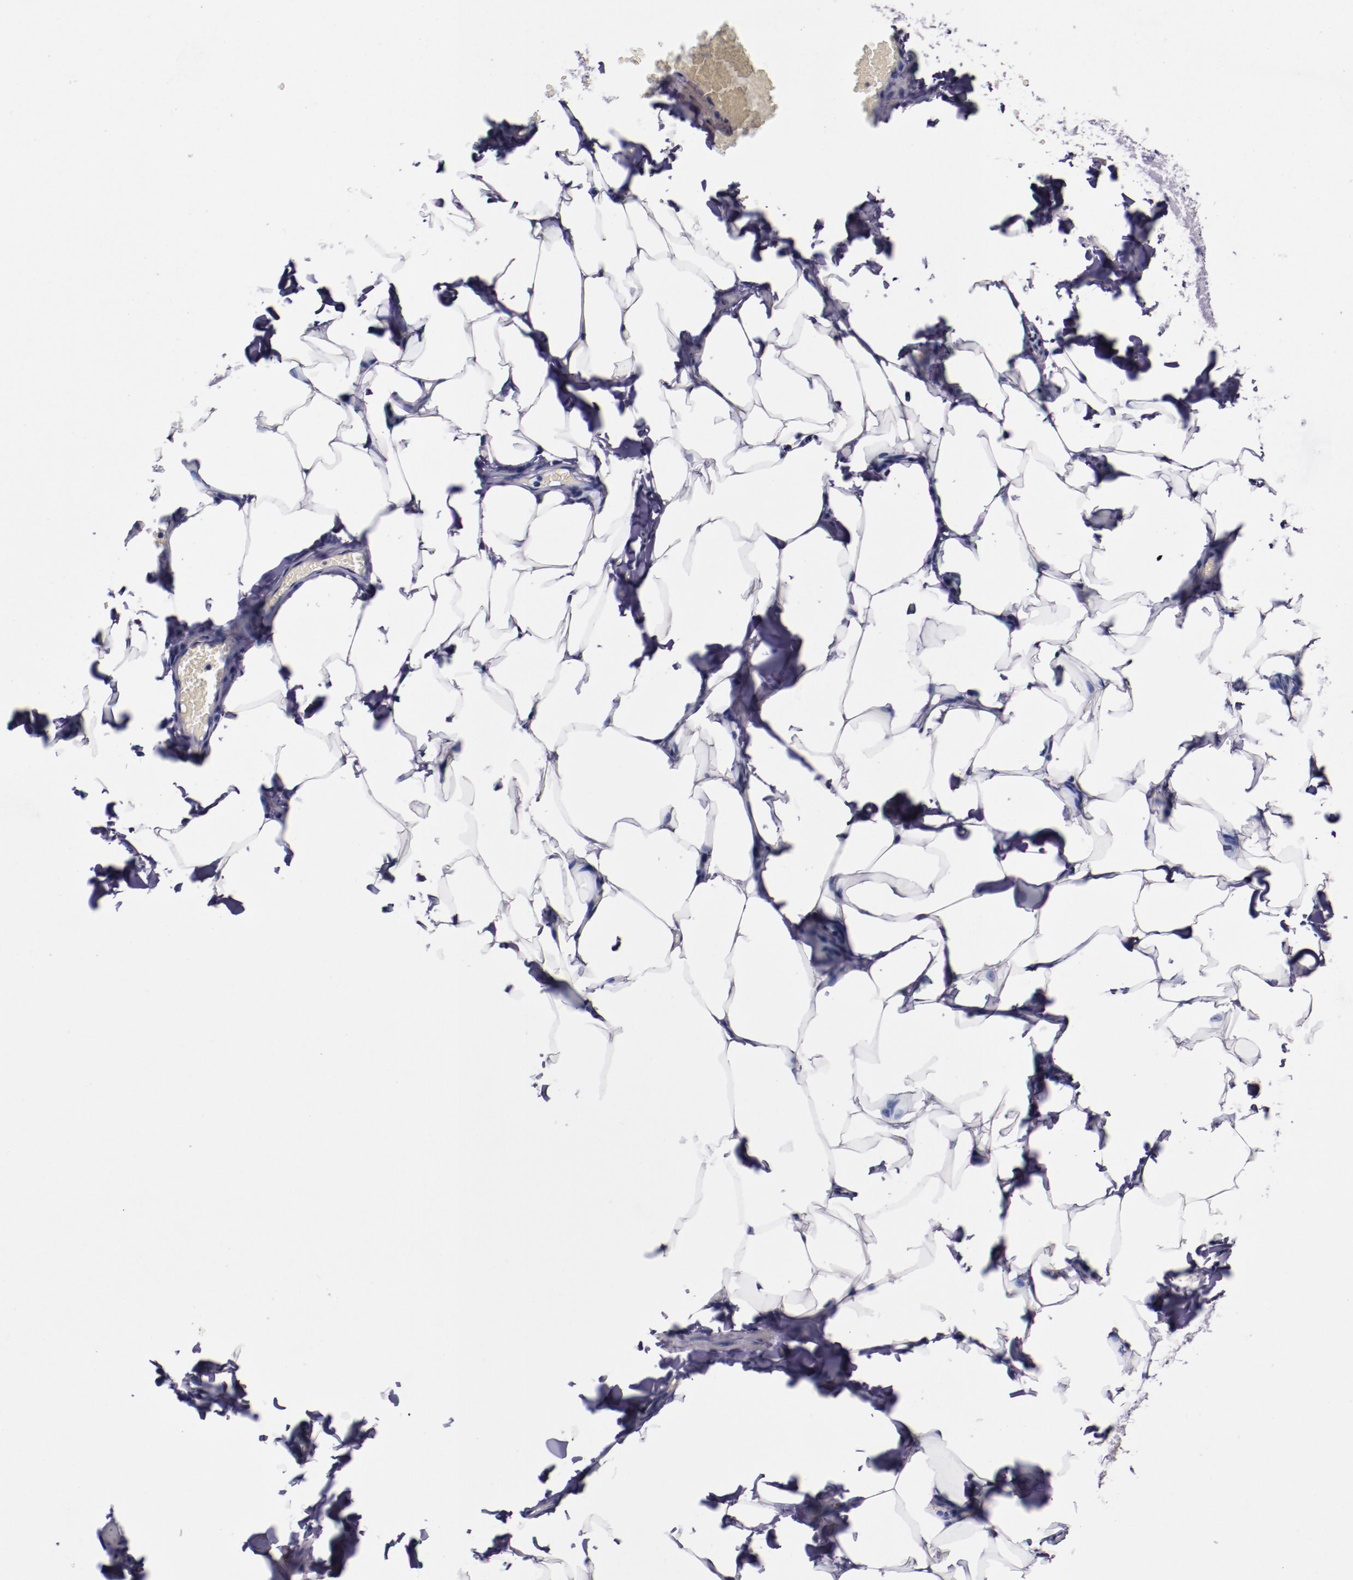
{"staining": {"intensity": "moderate", "quantity": "<25%", "location": "cytoplasmic/membranous"}, "tissue": "adipose tissue", "cell_type": "Adipocytes", "image_type": "normal", "snomed": [{"axis": "morphology", "description": "Normal tissue, NOS"}, {"axis": "topography", "description": "Vascular tissue"}], "caption": "A high-resolution micrograph shows IHC staining of unremarkable adipose tissue, which reveals moderate cytoplasmic/membranous positivity in about <25% of adipocytes.", "gene": "APOH", "patient": {"sex": "male", "age": 41}}